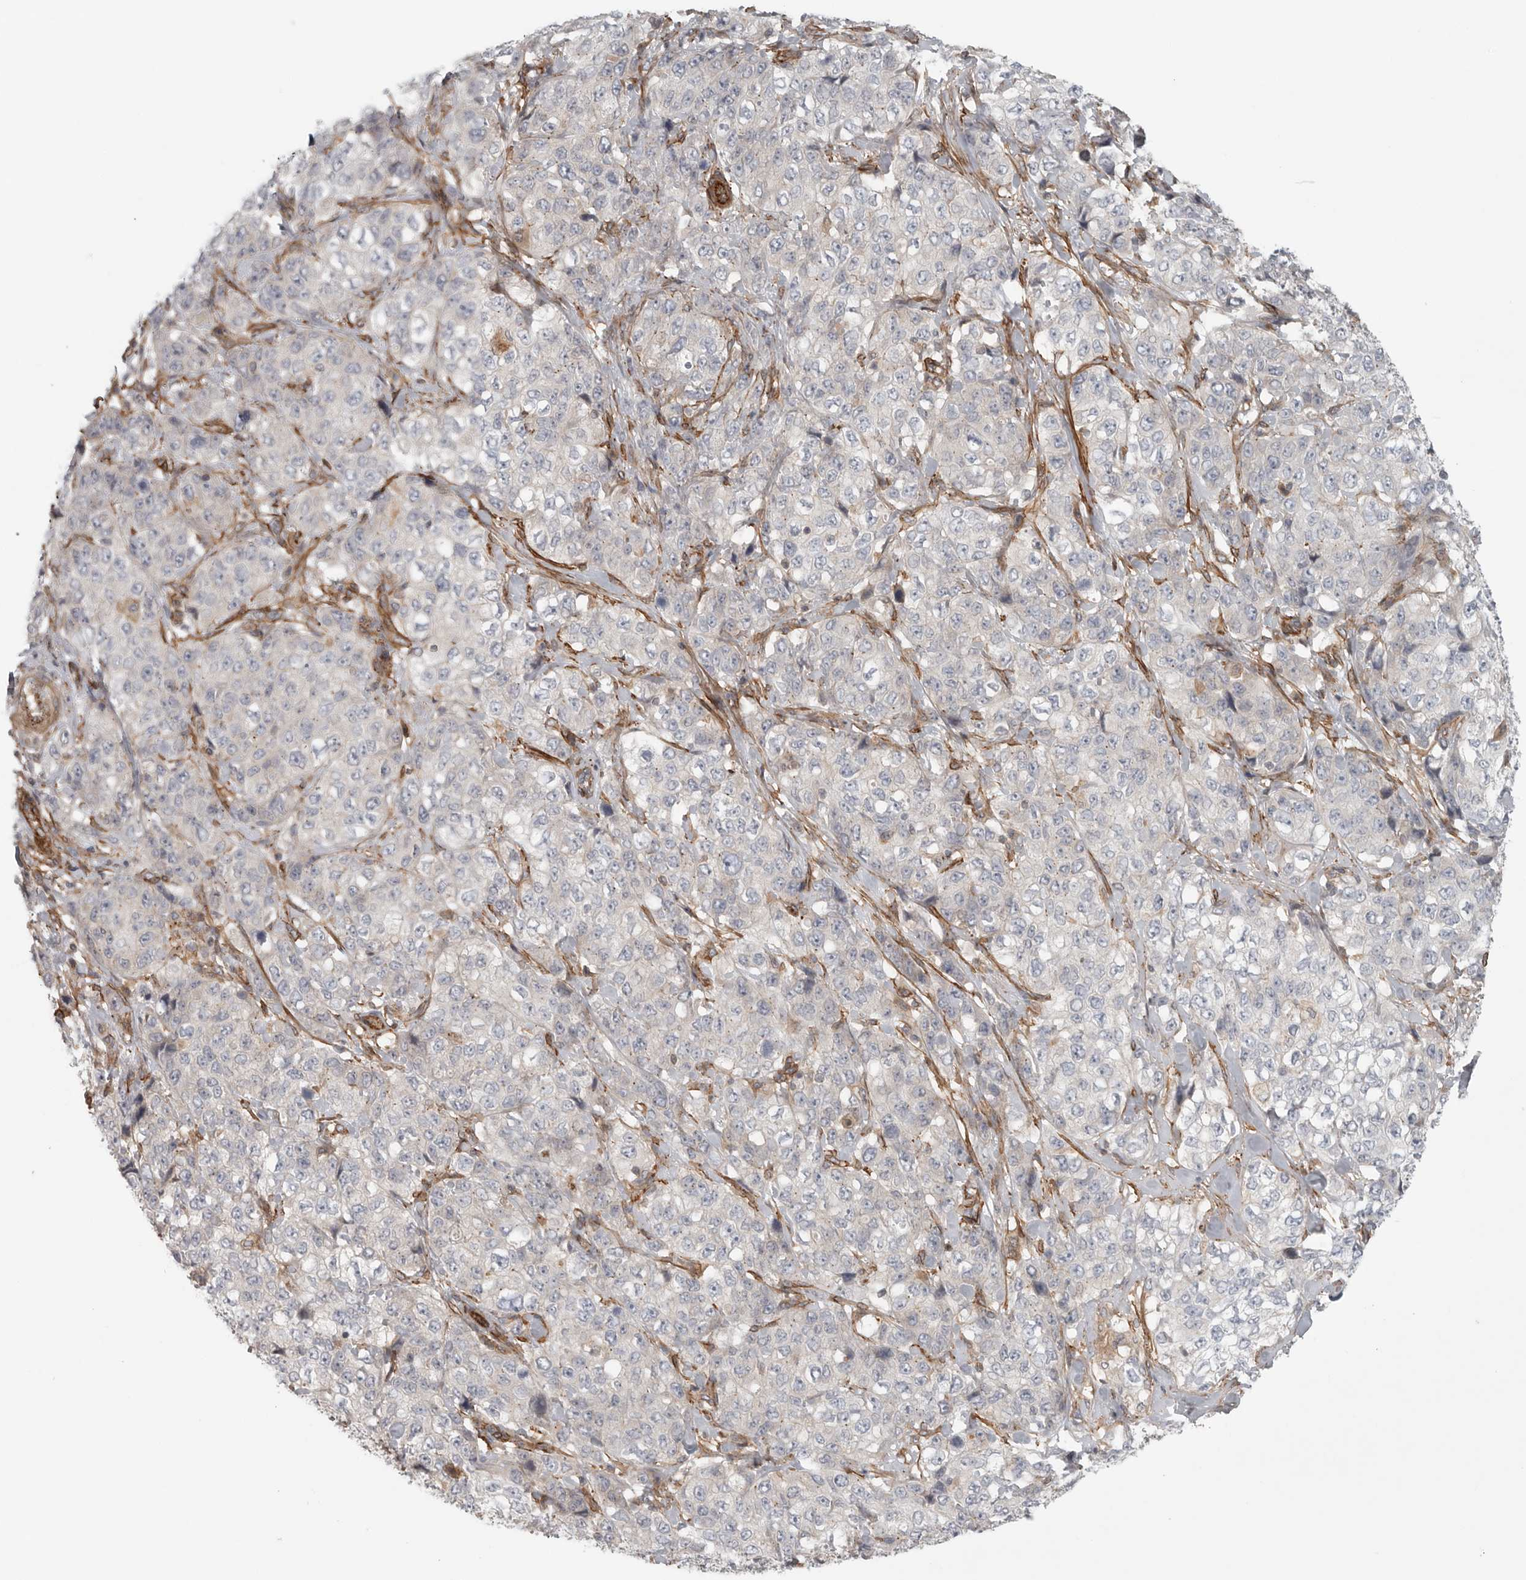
{"staining": {"intensity": "negative", "quantity": "none", "location": "none"}, "tissue": "stomach cancer", "cell_type": "Tumor cells", "image_type": "cancer", "snomed": [{"axis": "morphology", "description": "Adenocarcinoma, NOS"}, {"axis": "topography", "description": "Stomach"}], "caption": "A micrograph of stomach cancer stained for a protein reveals no brown staining in tumor cells.", "gene": "LONRF1", "patient": {"sex": "male", "age": 48}}